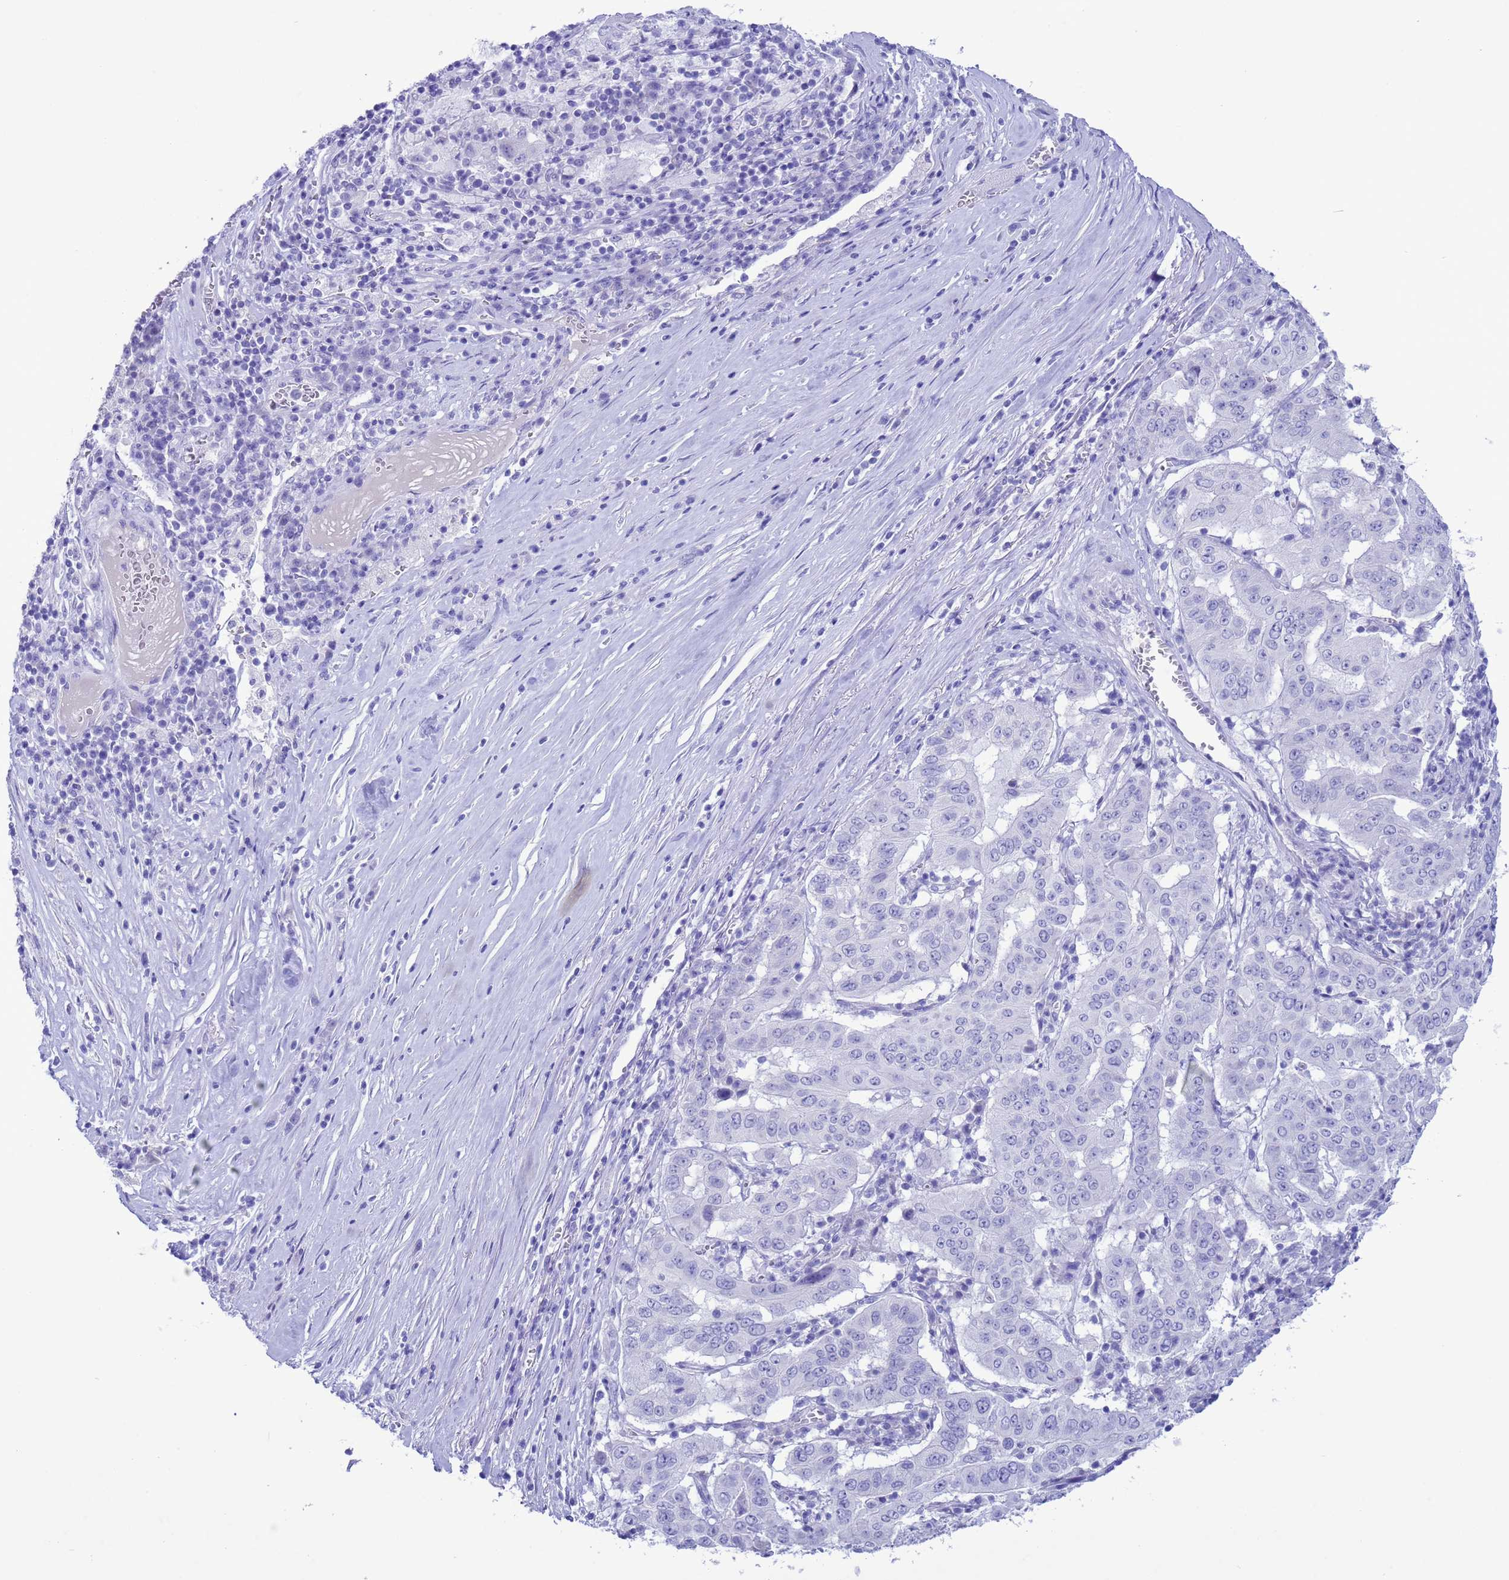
{"staining": {"intensity": "negative", "quantity": "none", "location": "none"}, "tissue": "pancreatic cancer", "cell_type": "Tumor cells", "image_type": "cancer", "snomed": [{"axis": "morphology", "description": "Adenocarcinoma, NOS"}, {"axis": "topography", "description": "Pancreas"}], "caption": "A histopathology image of pancreatic adenocarcinoma stained for a protein shows no brown staining in tumor cells.", "gene": "GSTM1", "patient": {"sex": "male", "age": 63}}